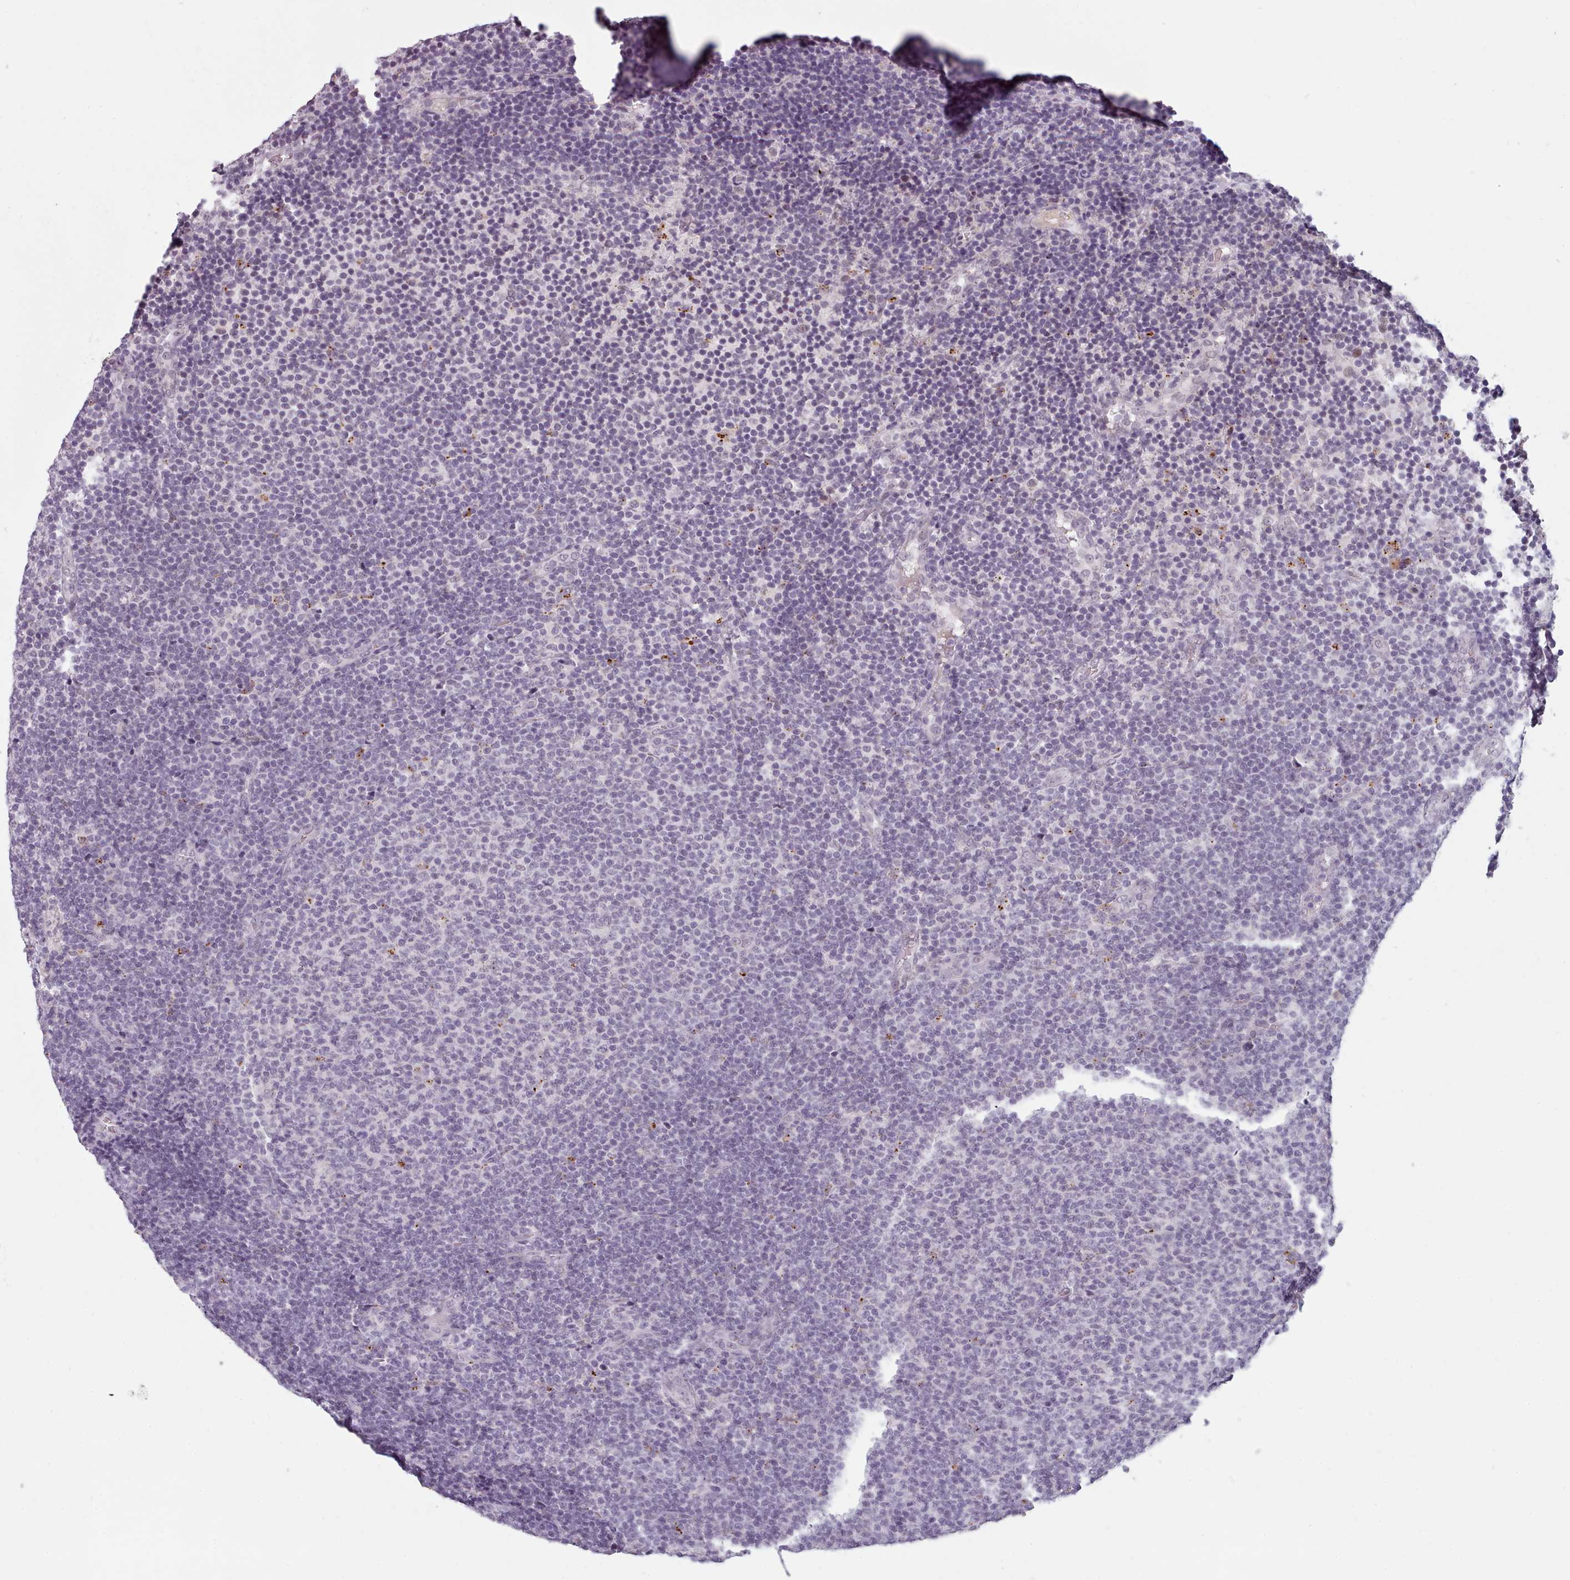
{"staining": {"intensity": "negative", "quantity": "none", "location": "none"}, "tissue": "lymphoma", "cell_type": "Tumor cells", "image_type": "cancer", "snomed": [{"axis": "morphology", "description": "Malignant lymphoma, non-Hodgkin's type, Low grade"}, {"axis": "topography", "description": "Lymph node"}], "caption": "Immunohistochemical staining of low-grade malignant lymphoma, non-Hodgkin's type displays no significant positivity in tumor cells. (Brightfield microscopy of DAB immunohistochemistry (IHC) at high magnification).", "gene": "PBX4", "patient": {"sex": "male", "age": 66}}